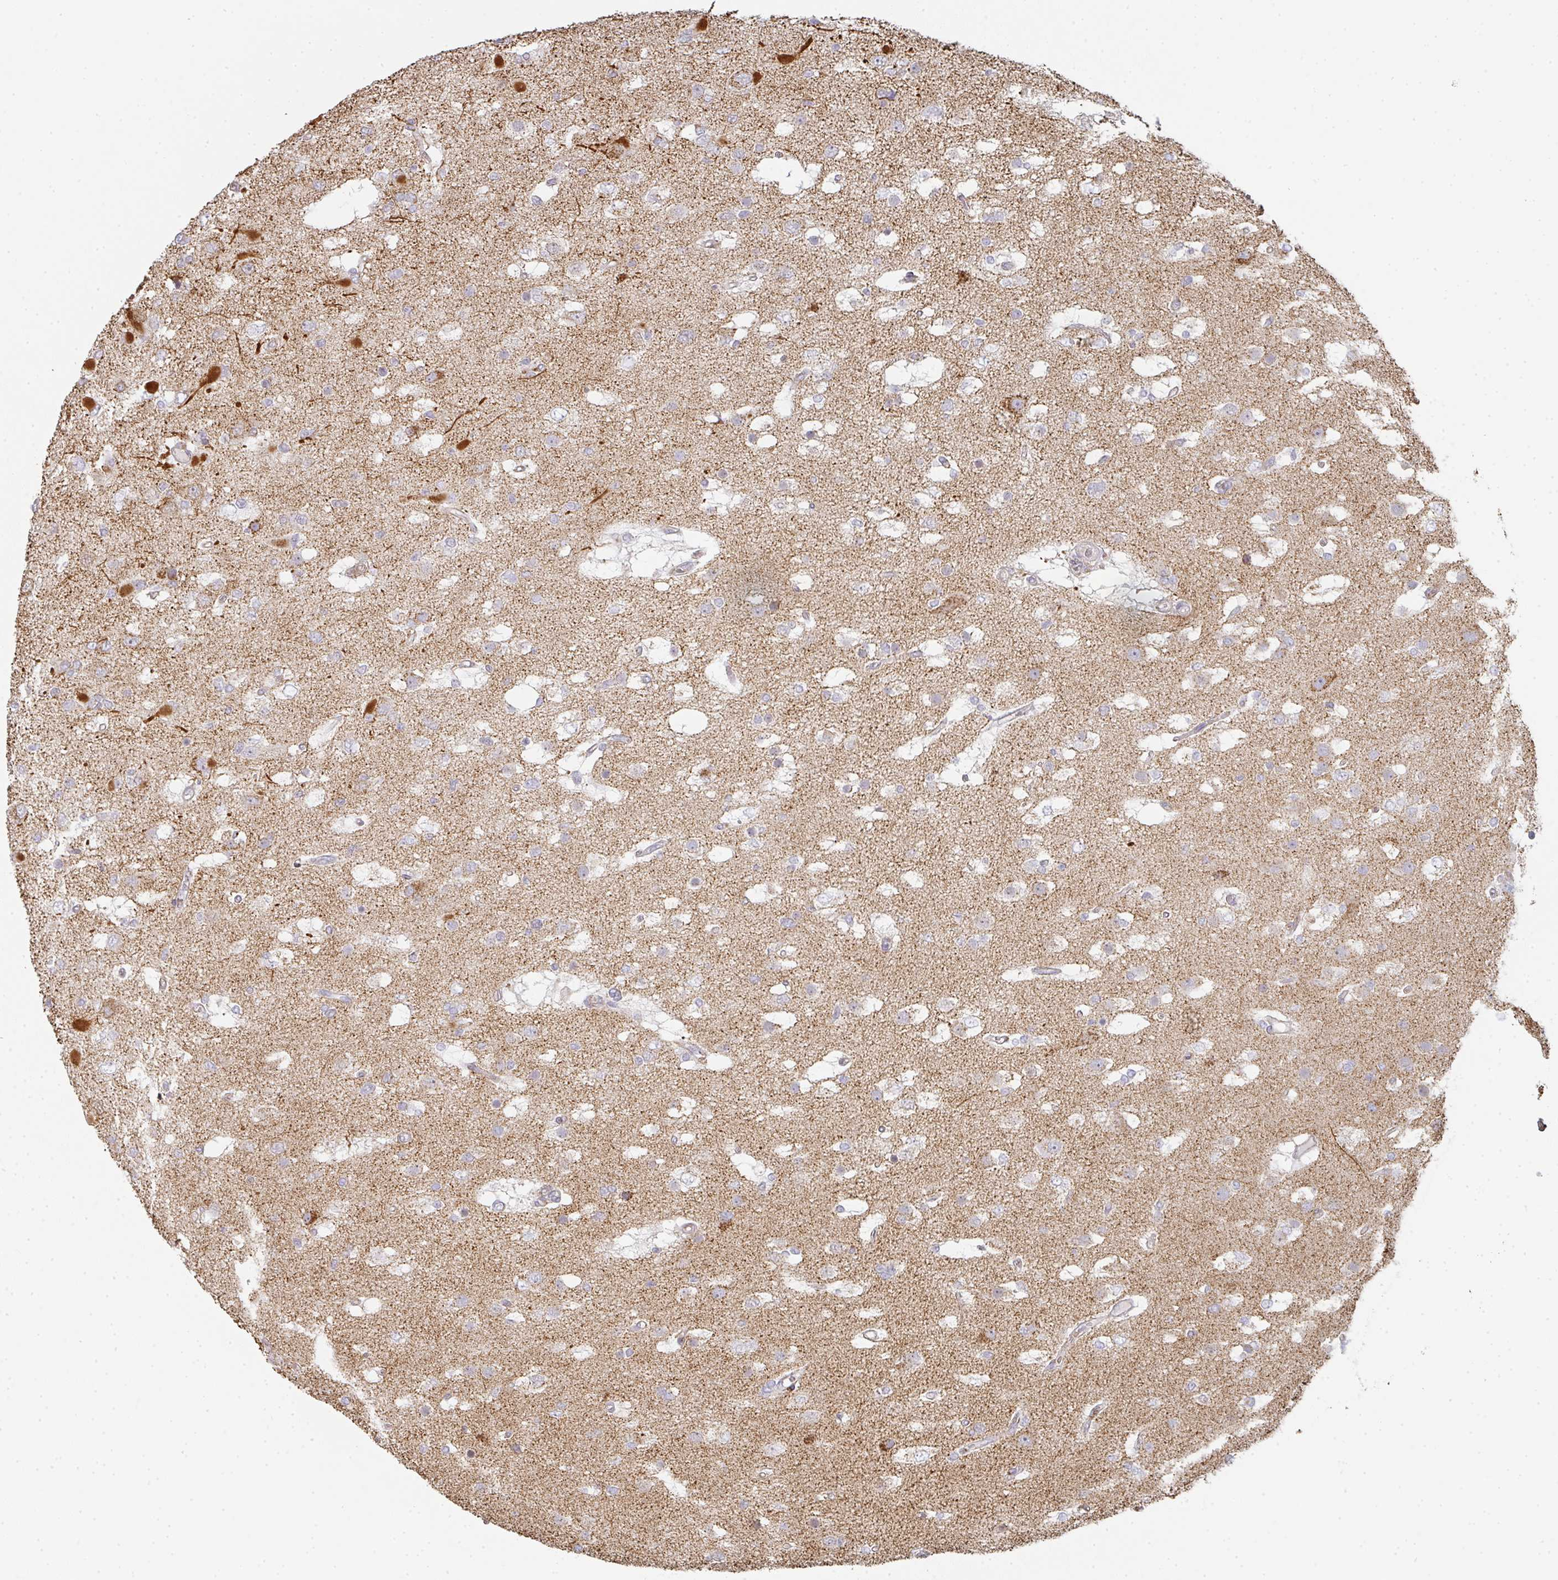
{"staining": {"intensity": "strong", "quantity": "<25%", "location": "cytoplasmic/membranous"}, "tissue": "glioma", "cell_type": "Tumor cells", "image_type": "cancer", "snomed": [{"axis": "morphology", "description": "Glioma, malignant, High grade"}, {"axis": "topography", "description": "Brain"}], "caption": "A photomicrograph of glioma stained for a protein exhibits strong cytoplasmic/membranous brown staining in tumor cells.", "gene": "ZNF526", "patient": {"sex": "male", "age": 53}}